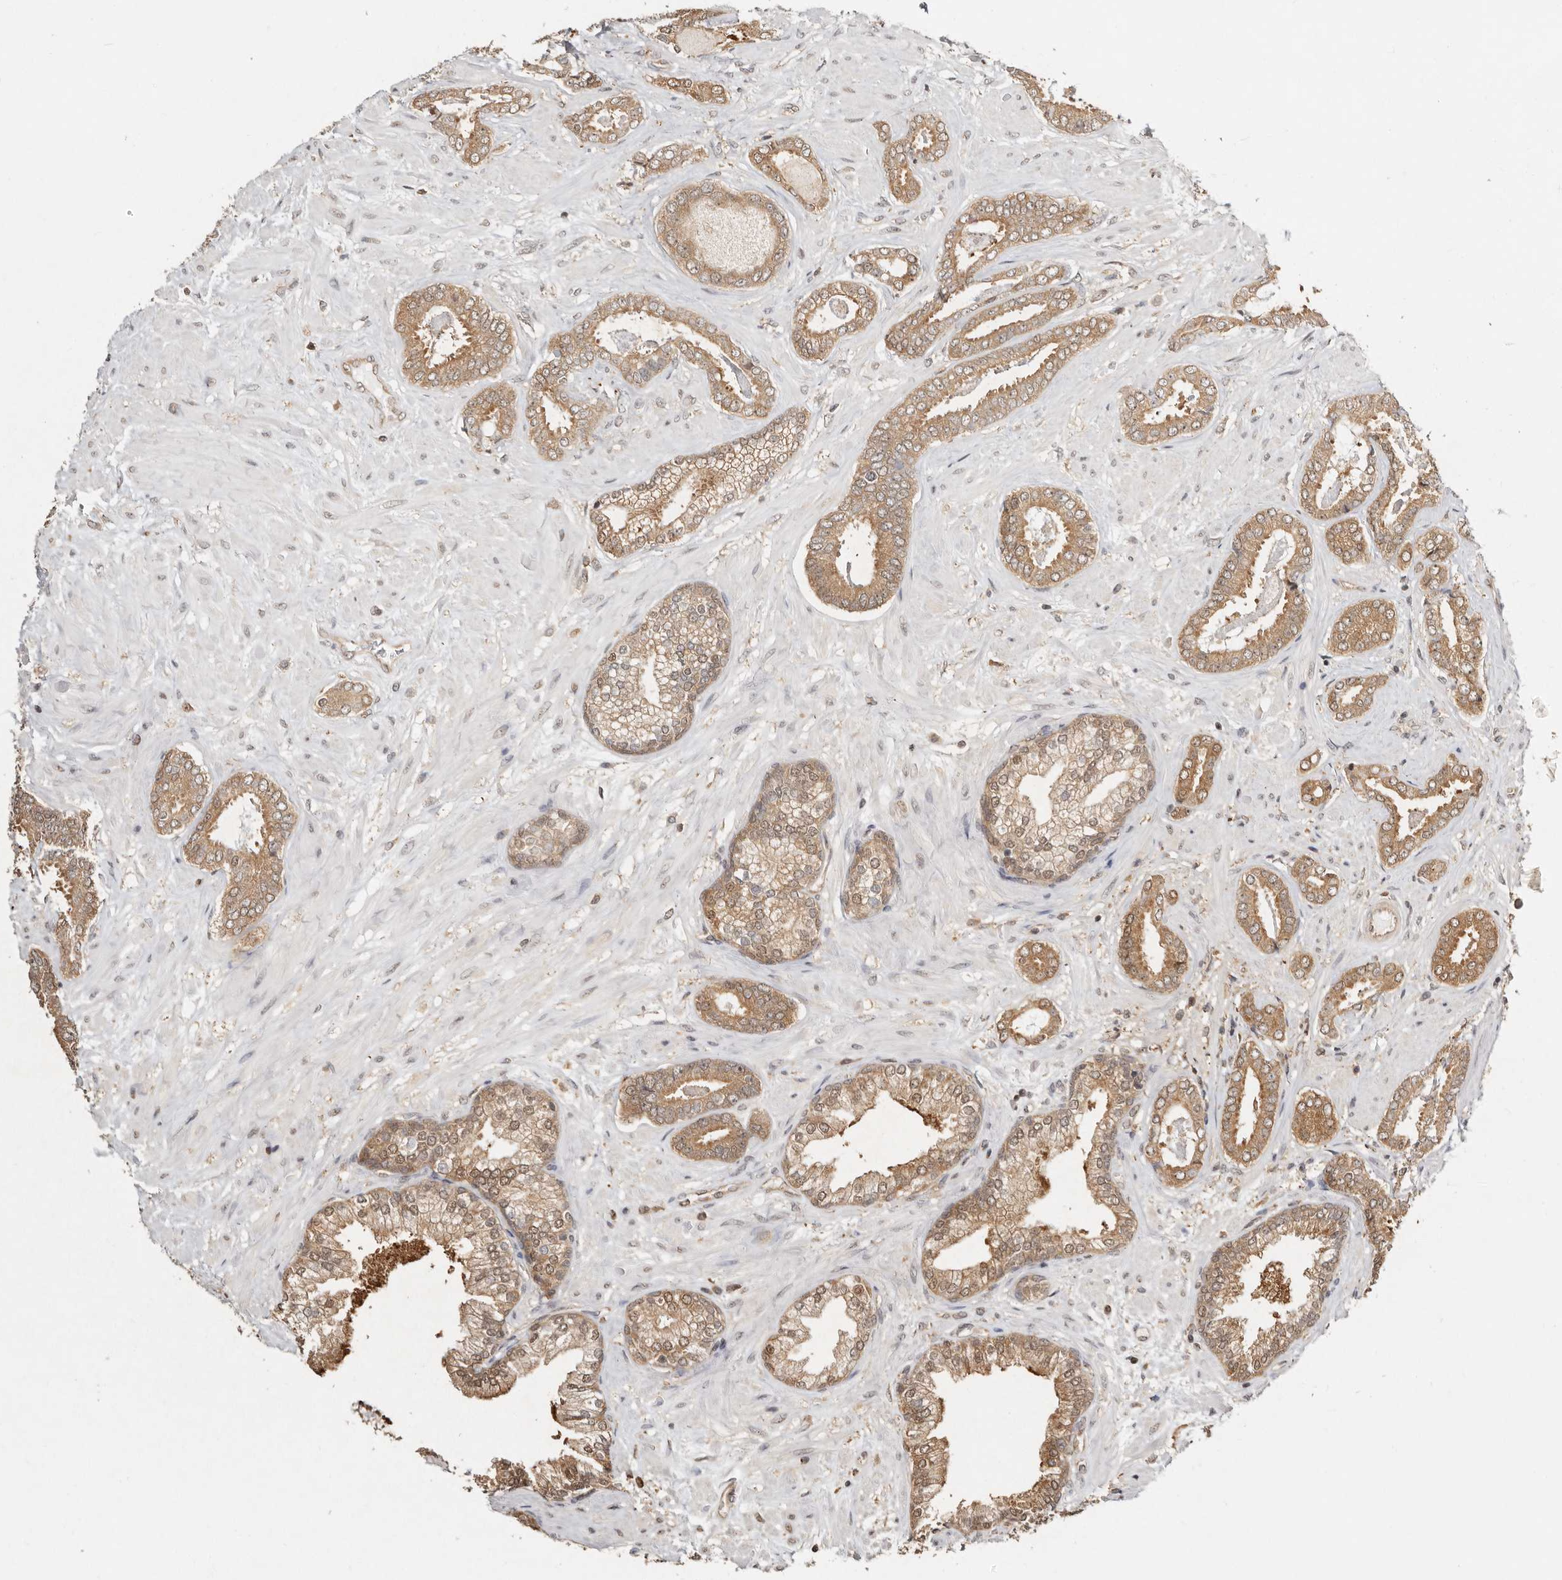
{"staining": {"intensity": "moderate", "quantity": "25%-75%", "location": "cytoplasmic/membranous,nuclear"}, "tissue": "prostate cancer", "cell_type": "Tumor cells", "image_type": "cancer", "snomed": [{"axis": "morphology", "description": "Adenocarcinoma, Low grade"}, {"axis": "topography", "description": "Prostate"}], "caption": "There is medium levels of moderate cytoplasmic/membranous and nuclear staining in tumor cells of prostate low-grade adenocarcinoma, as demonstrated by immunohistochemical staining (brown color).", "gene": "PSMA5", "patient": {"sex": "male", "age": 71}}